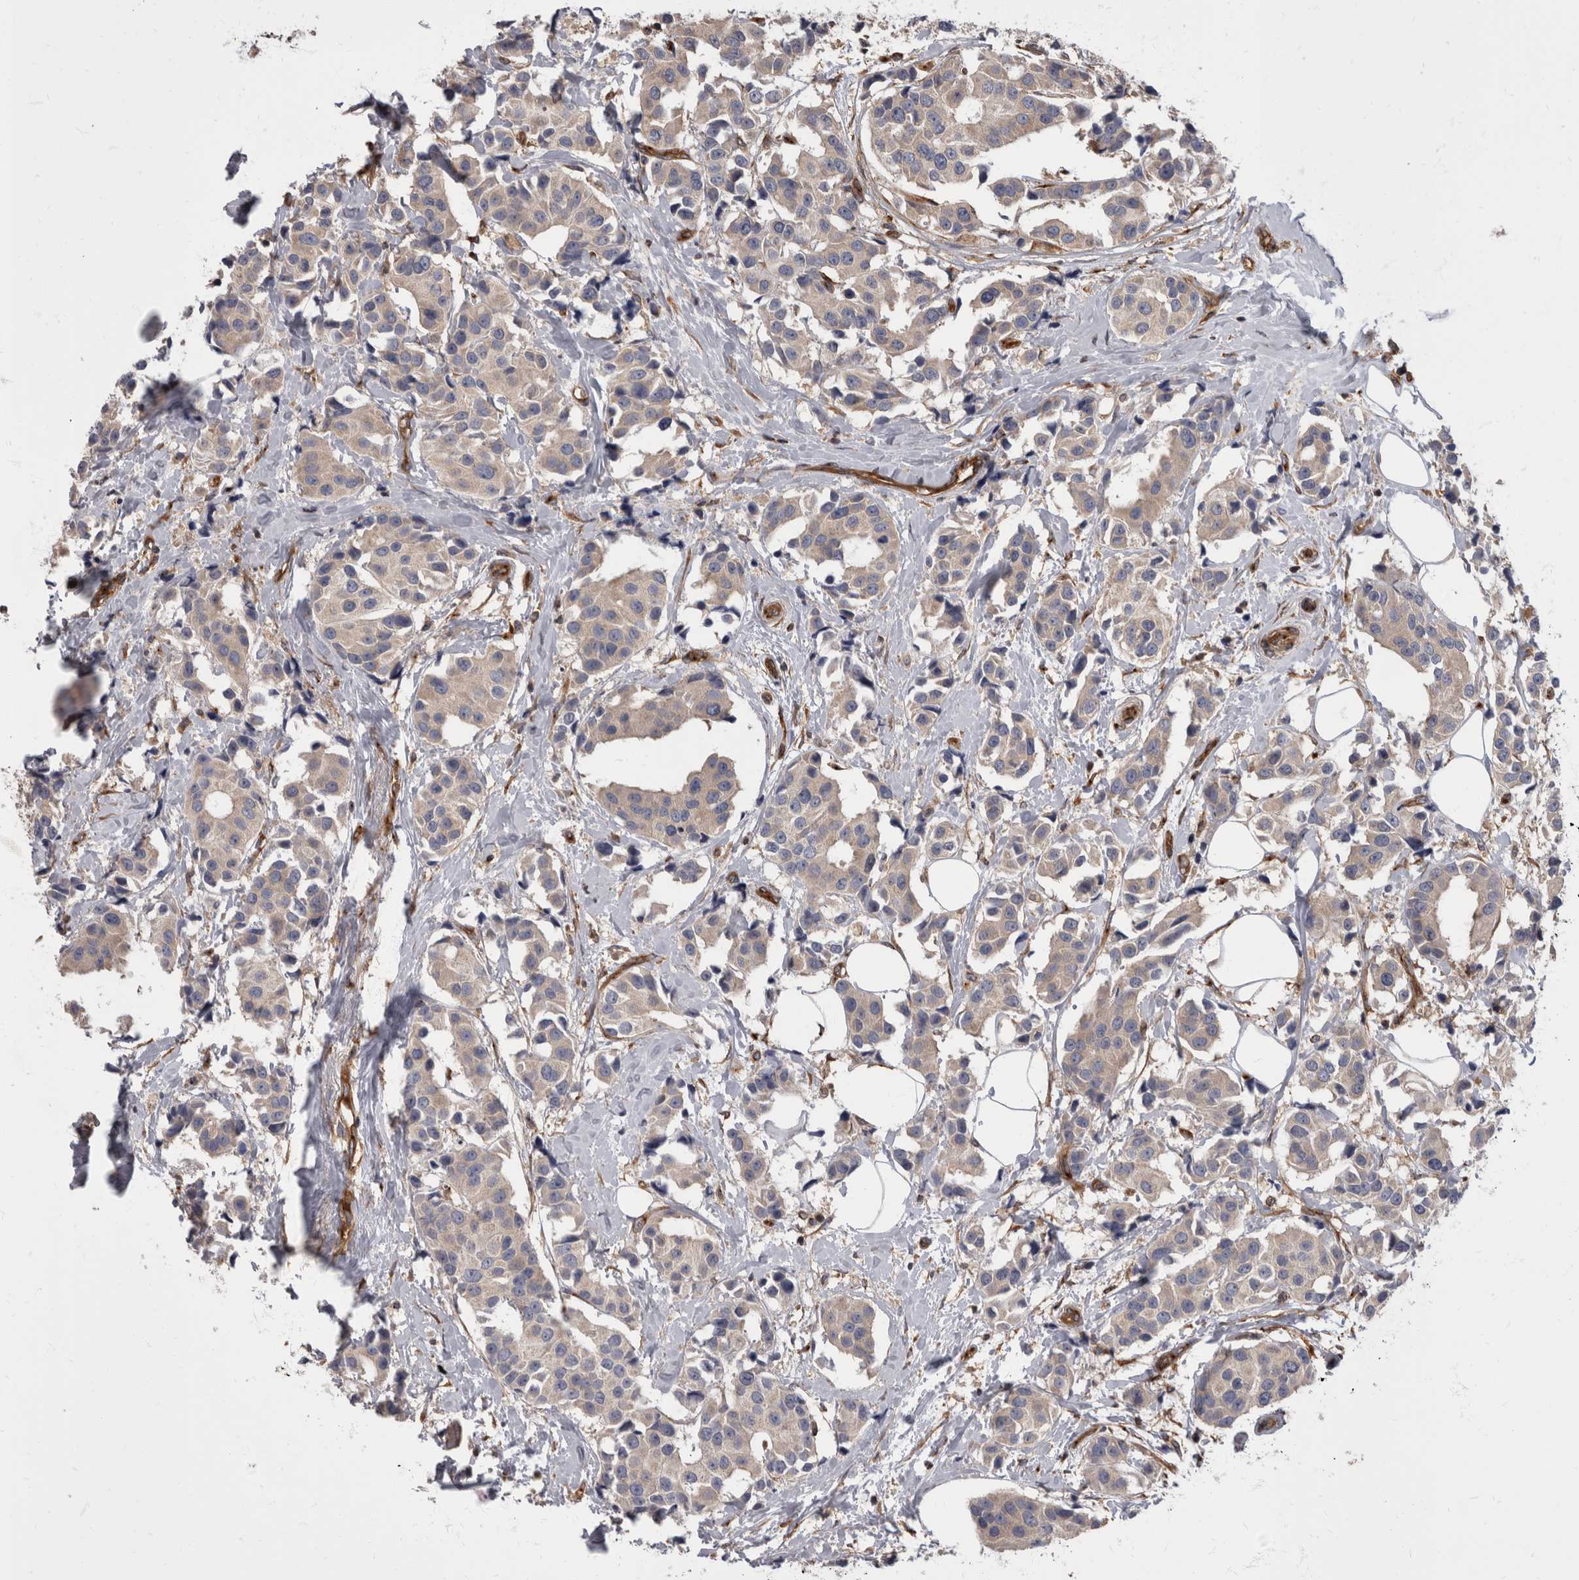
{"staining": {"intensity": "weak", "quantity": "25%-75%", "location": "cytoplasmic/membranous"}, "tissue": "breast cancer", "cell_type": "Tumor cells", "image_type": "cancer", "snomed": [{"axis": "morphology", "description": "Normal tissue, NOS"}, {"axis": "morphology", "description": "Duct carcinoma"}, {"axis": "topography", "description": "Breast"}], "caption": "Immunohistochemical staining of breast cancer demonstrates low levels of weak cytoplasmic/membranous protein expression in about 25%-75% of tumor cells.", "gene": "HOOK3", "patient": {"sex": "female", "age": 39}}